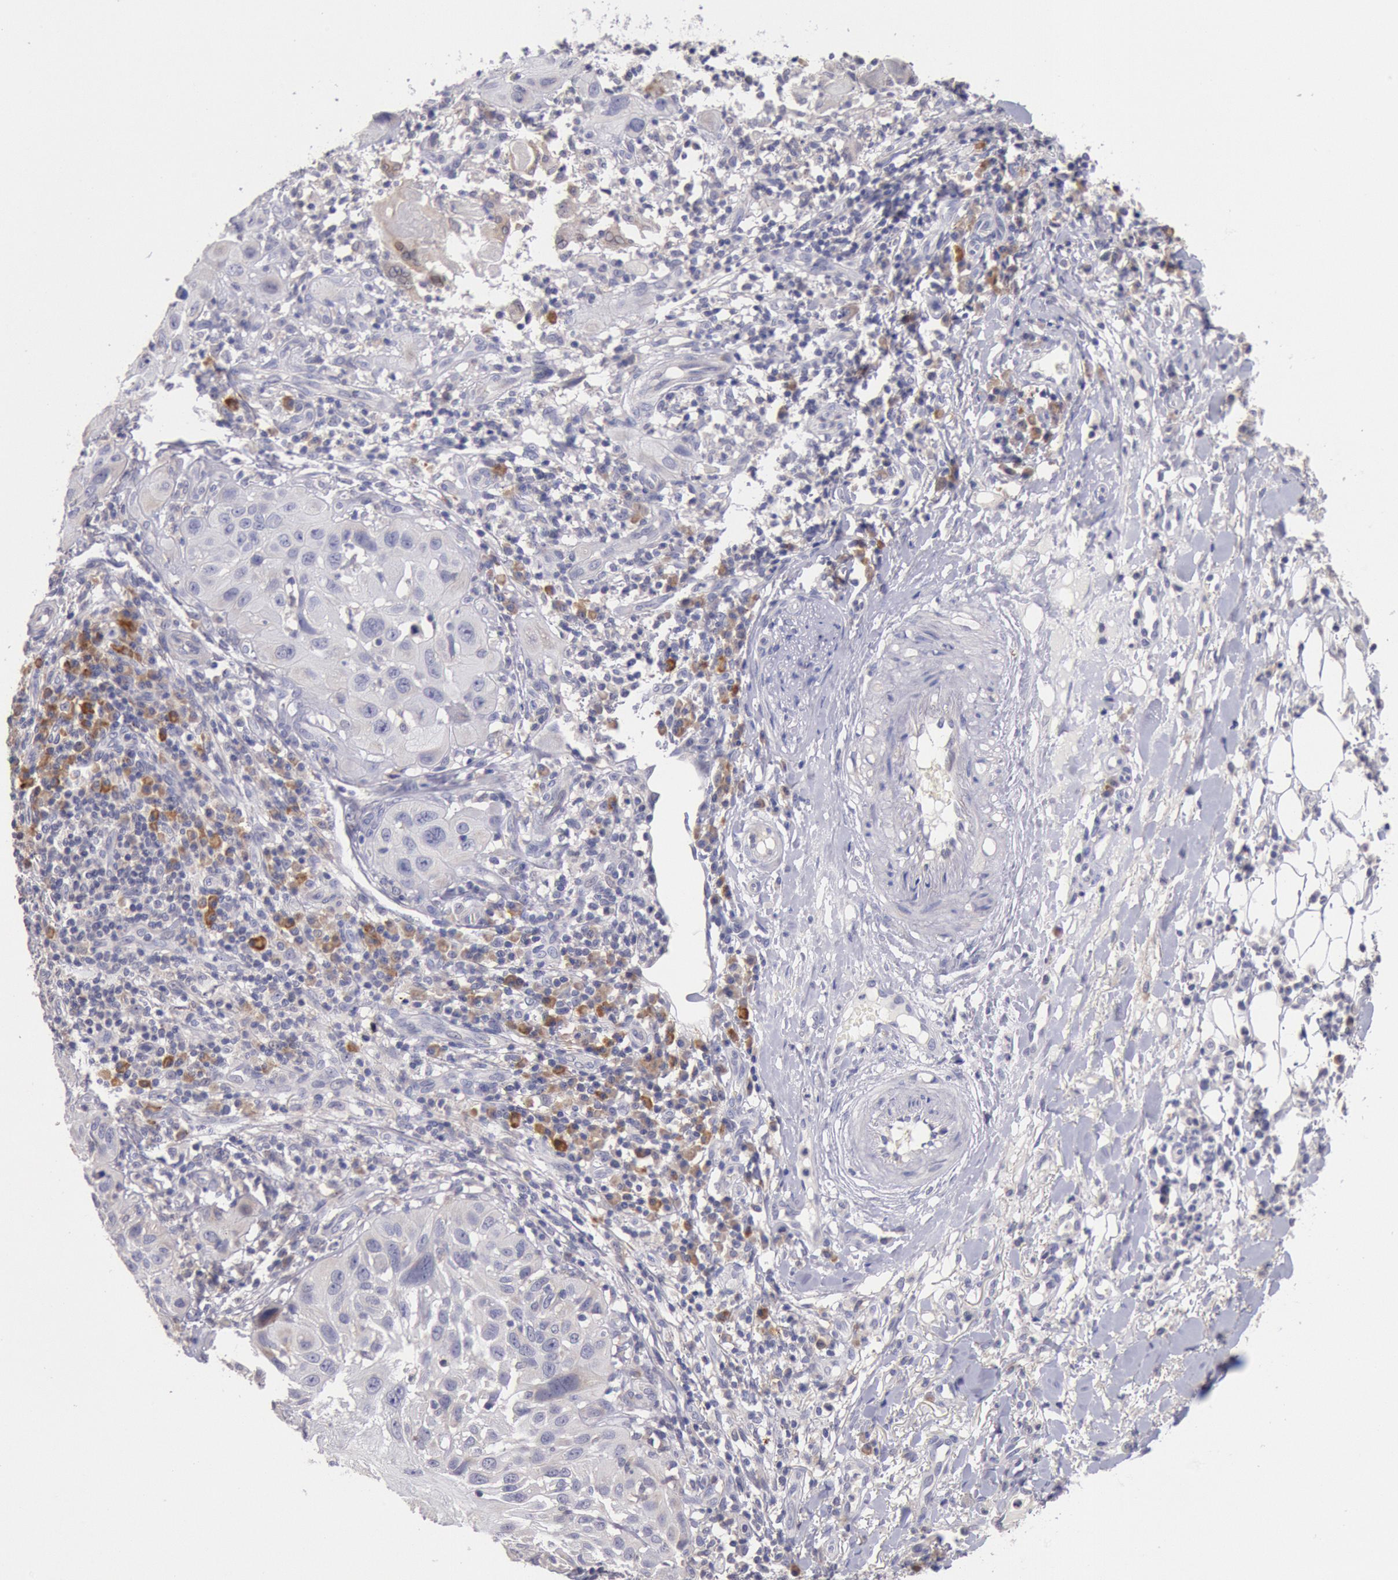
{"staining": {"intensity": "negative", "quantity": "none", "location": "none"}, "tissue": "skin cancer", "cell_type": "Tumor cells", "image_type": "cancer", "snomed": [{"axis": "morphology", "description": "Squamous cell carcinoma, NOS"}, {"axis": "topography", "description": "Skin"}], "caption": "Skin cancer (squamous cell carcinoma) was stained to show a protein in brown. There is no significant expression in tumor cells.", "gene": "GAL3ST1", "patient": {"sex": "female", "age": 89}}